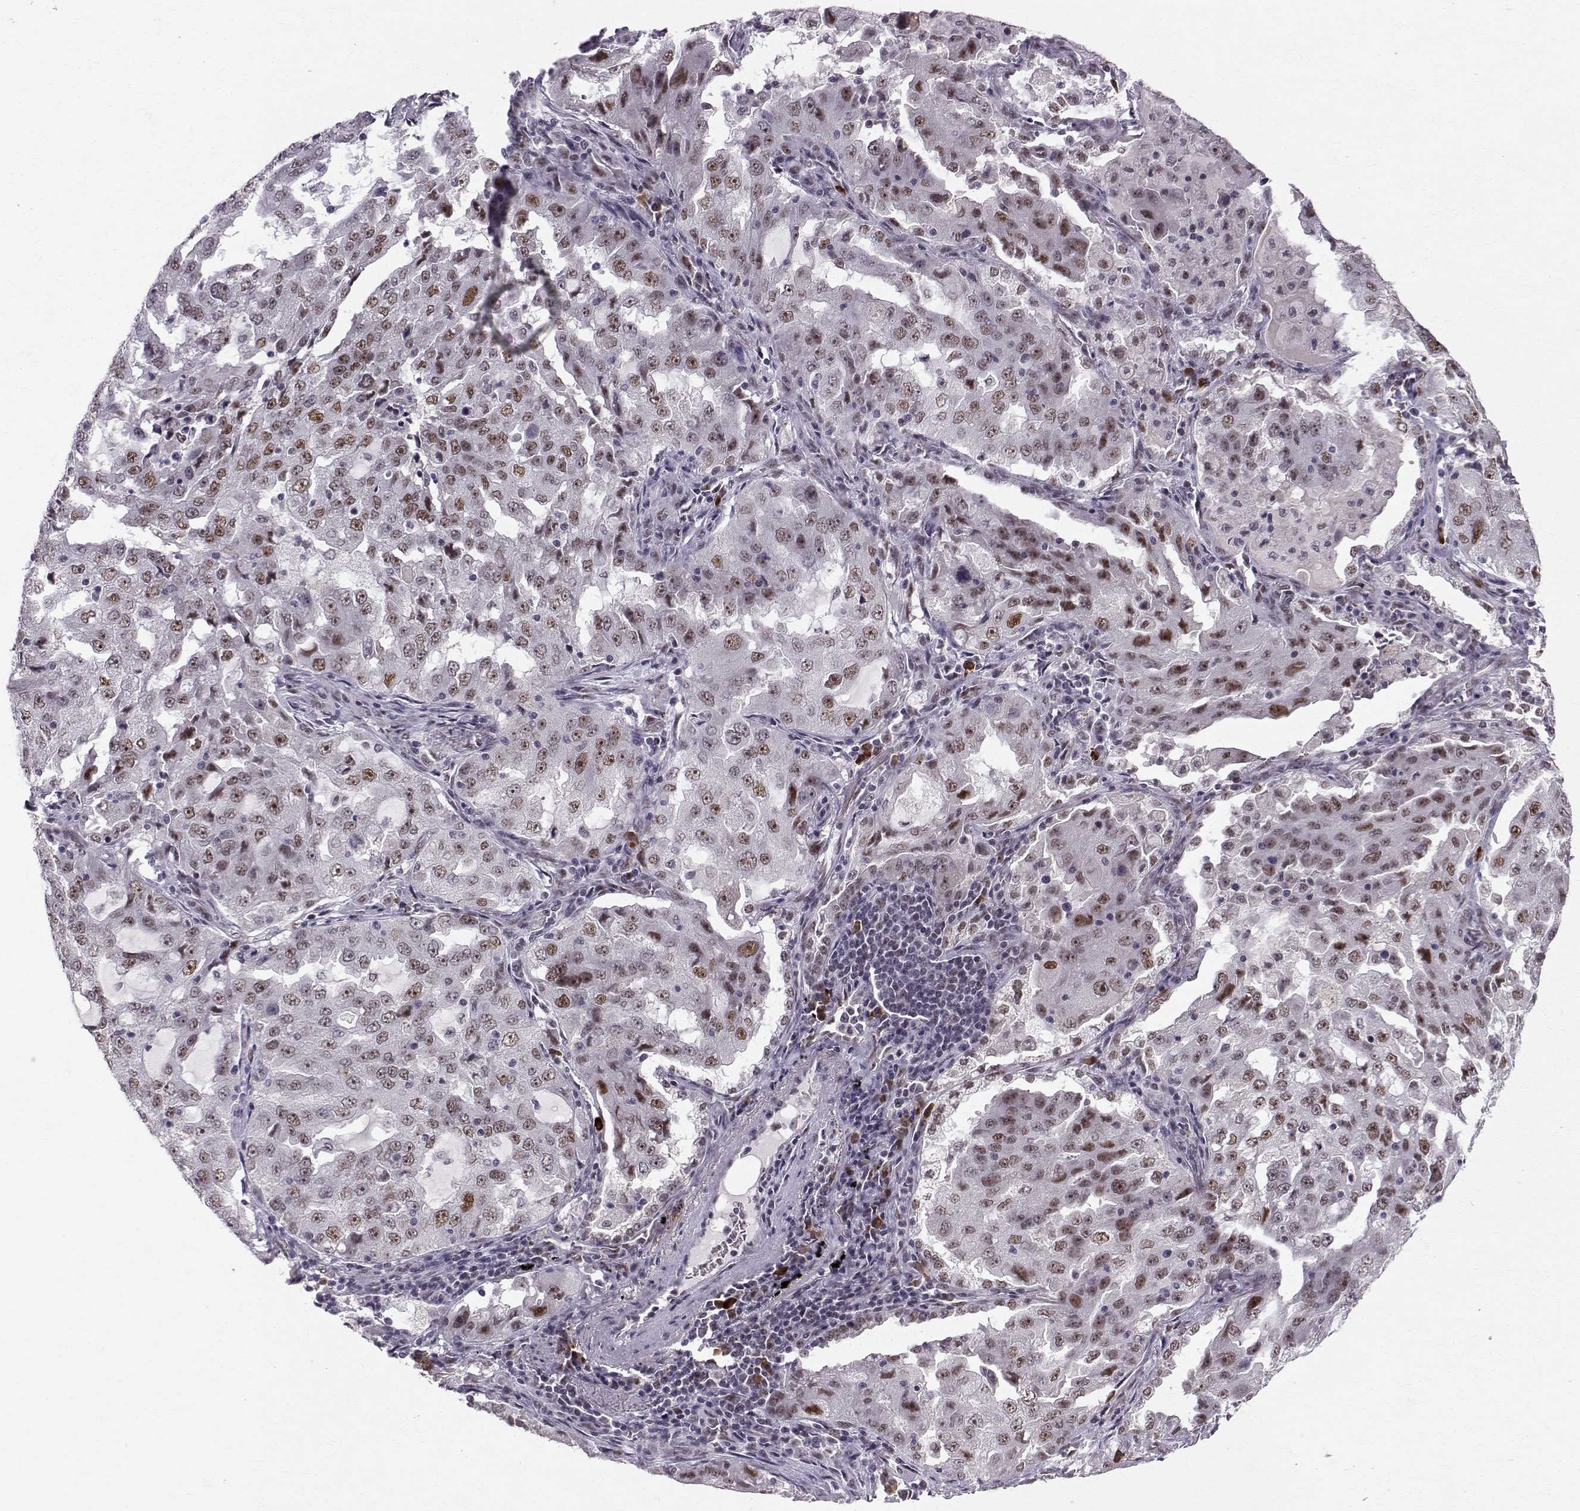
{"staining": {"intensity": "moderate", "quantity": "<25%", "location": "nuclear"}, "tissue": "lung cancer", "cell_type": "Tumor cells", "image_type": "cancer", "snomed": [{"axis": "morphology", "description": "Adenocarcinoma, NOS"}, {"axis": "topography", "description": "Lung"}], "caption": "The histopathology image shows a brown stain indicating the presence of a protein in the nuclear of tumor cells in lung cancer.", "gene": "RPP38", "patient": {"sex": "female", "age": 61}}